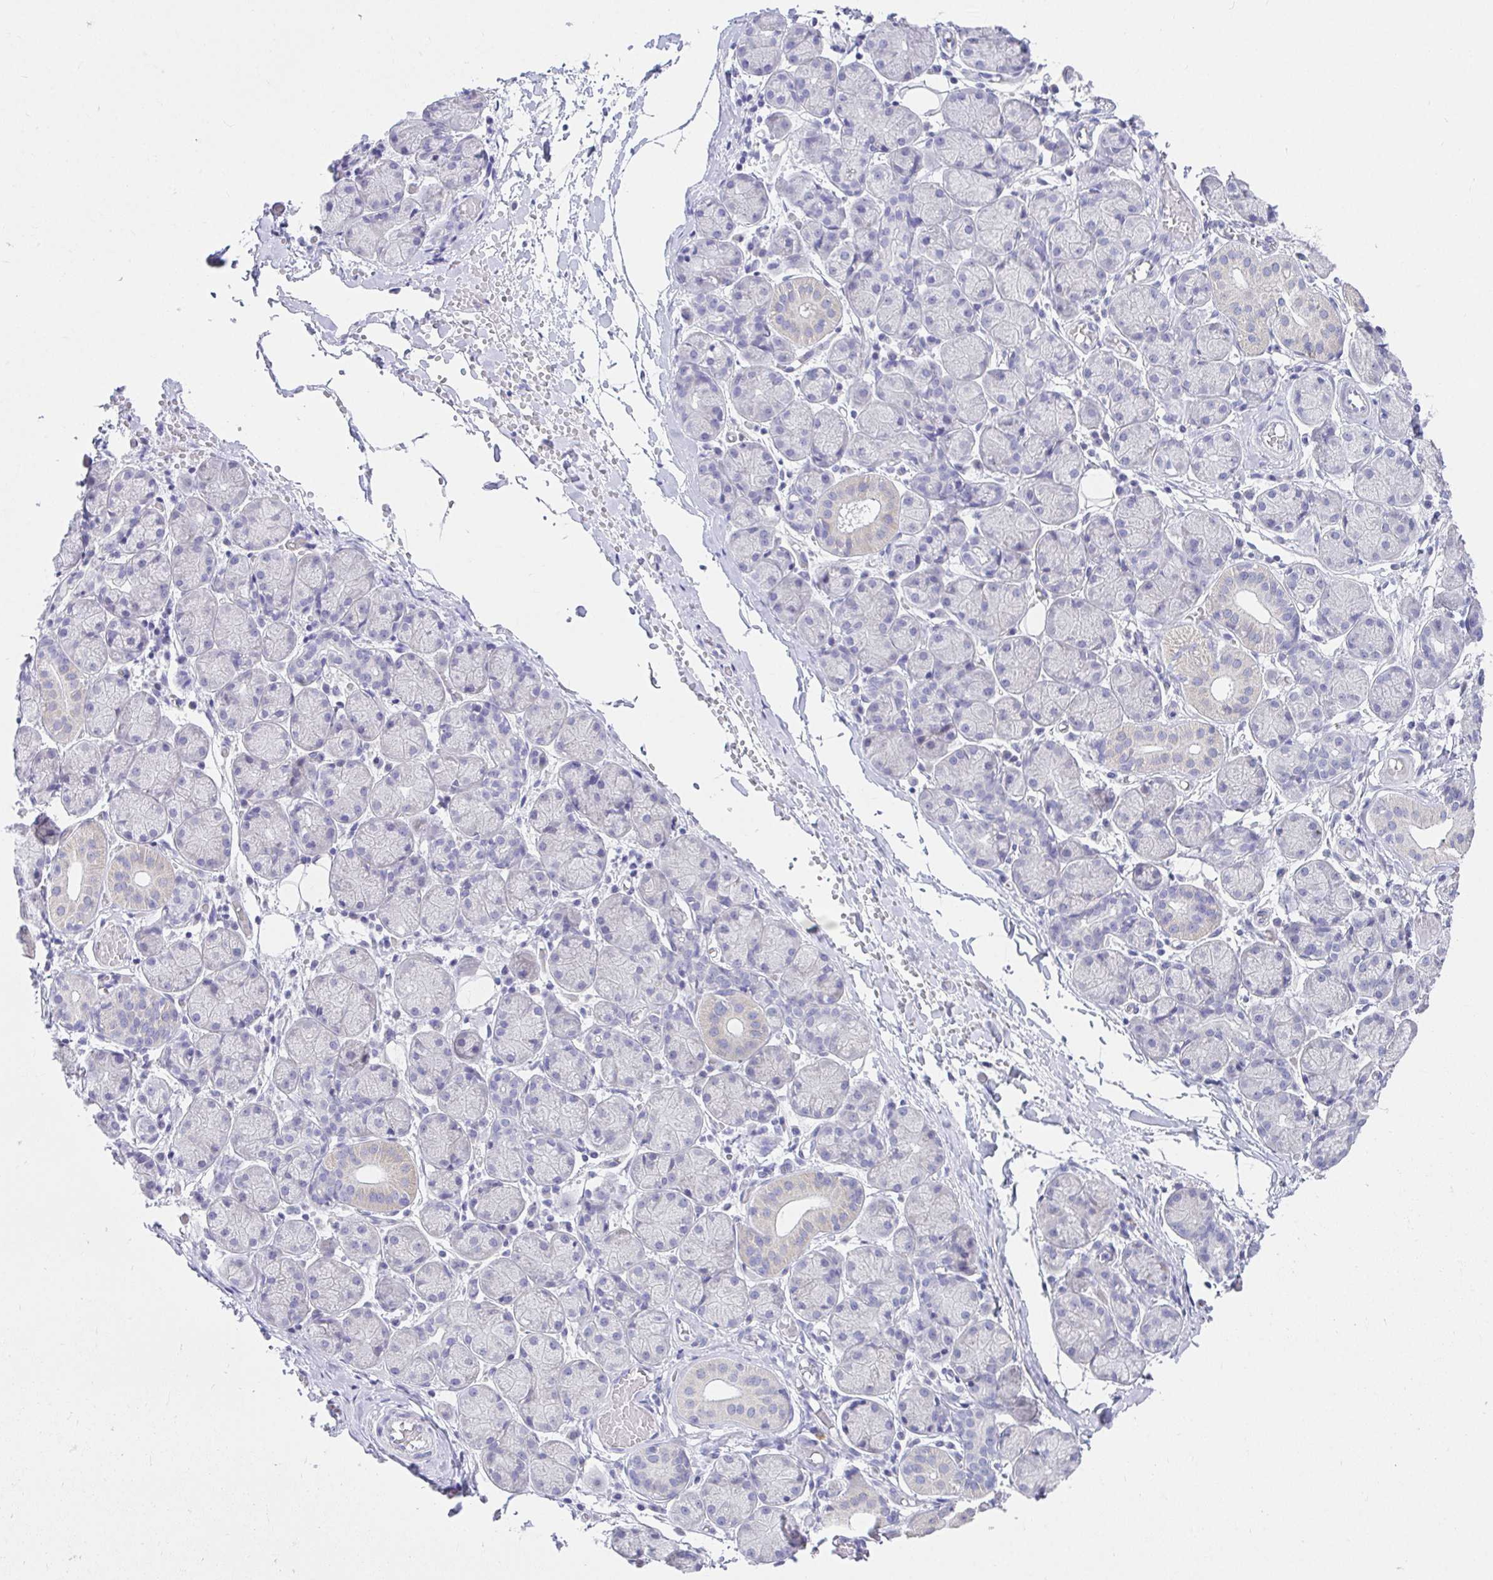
{"staining": {"intensity": "negative", "quantity": "none", "location": "none"}, "tissue": "salivary gland", "cell_type": "Glandular cells", "image_type": "normal", "snomed": [{"axis": "morphology", "description": "Normal tissue, NOS"}, {"axis": "topography", "description": "Salivary gland"}], "caption": "Immunohistochemical staining of benign human salivary gland exhibits no significant staining in glandular cells.", "gene": "VGLL1", "patient": {"sex": "female", "age": 24}}